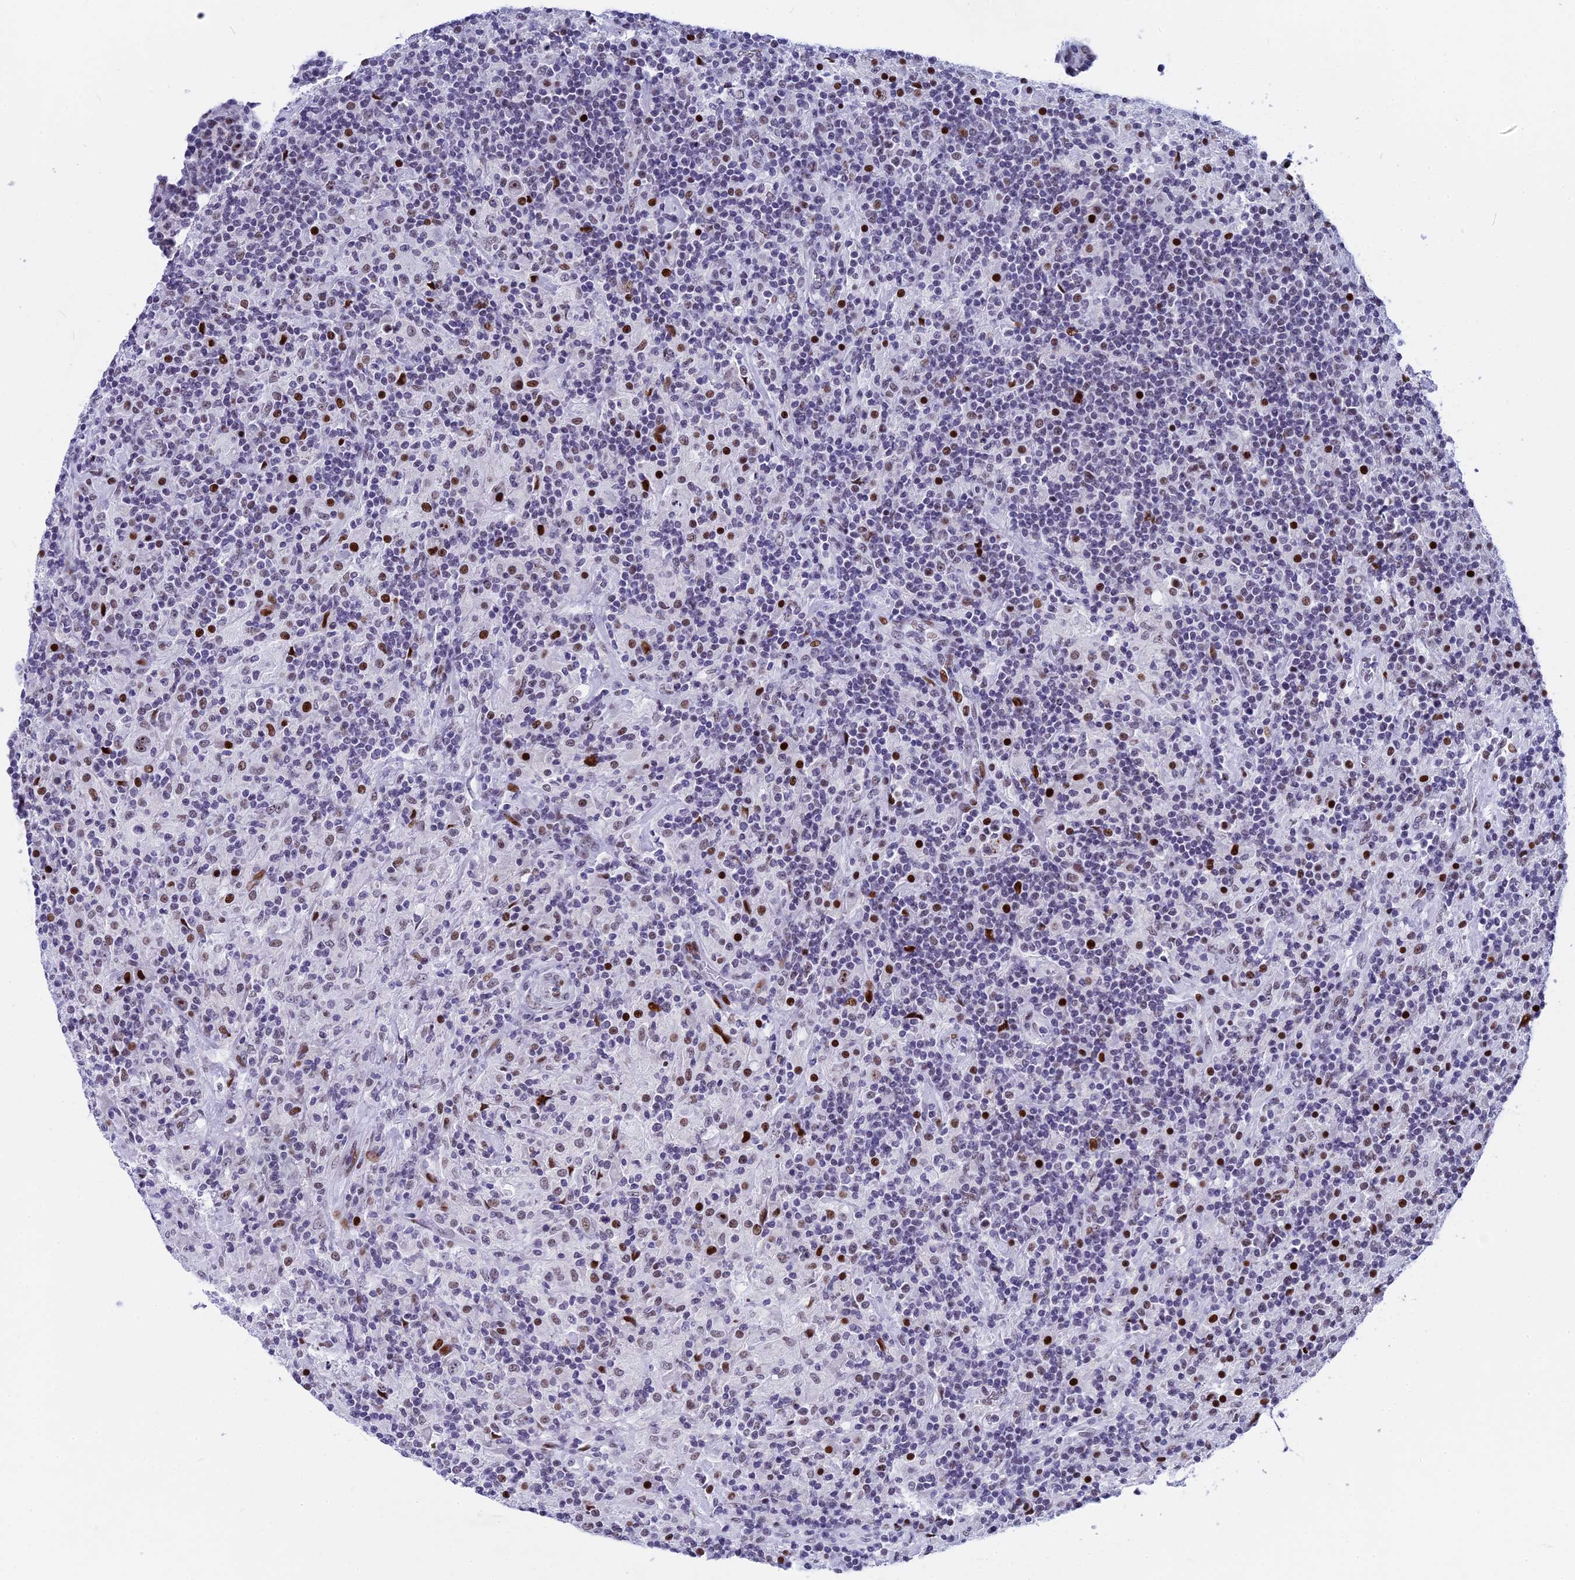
{"staining": {"intensity": "moderate", "quantity": "25%-75%", "location": "nuclear"}, "tissue": "lymphoma", "cell_type": "Tumor cells", "image_type": "cancer", "snomed": [{"axis": "morphology", "description": "Hodgkin's disease, NOS"}, {"axis": "topography", "description": "Lymph node"}], "caption": "IHC of lymphoma demonstrates medium levels of moderate nuclear positivity in approximately 25%-75% of tumor cells.", "gene": "NSA2", "patient": {"sex": "male", "age": 70}}